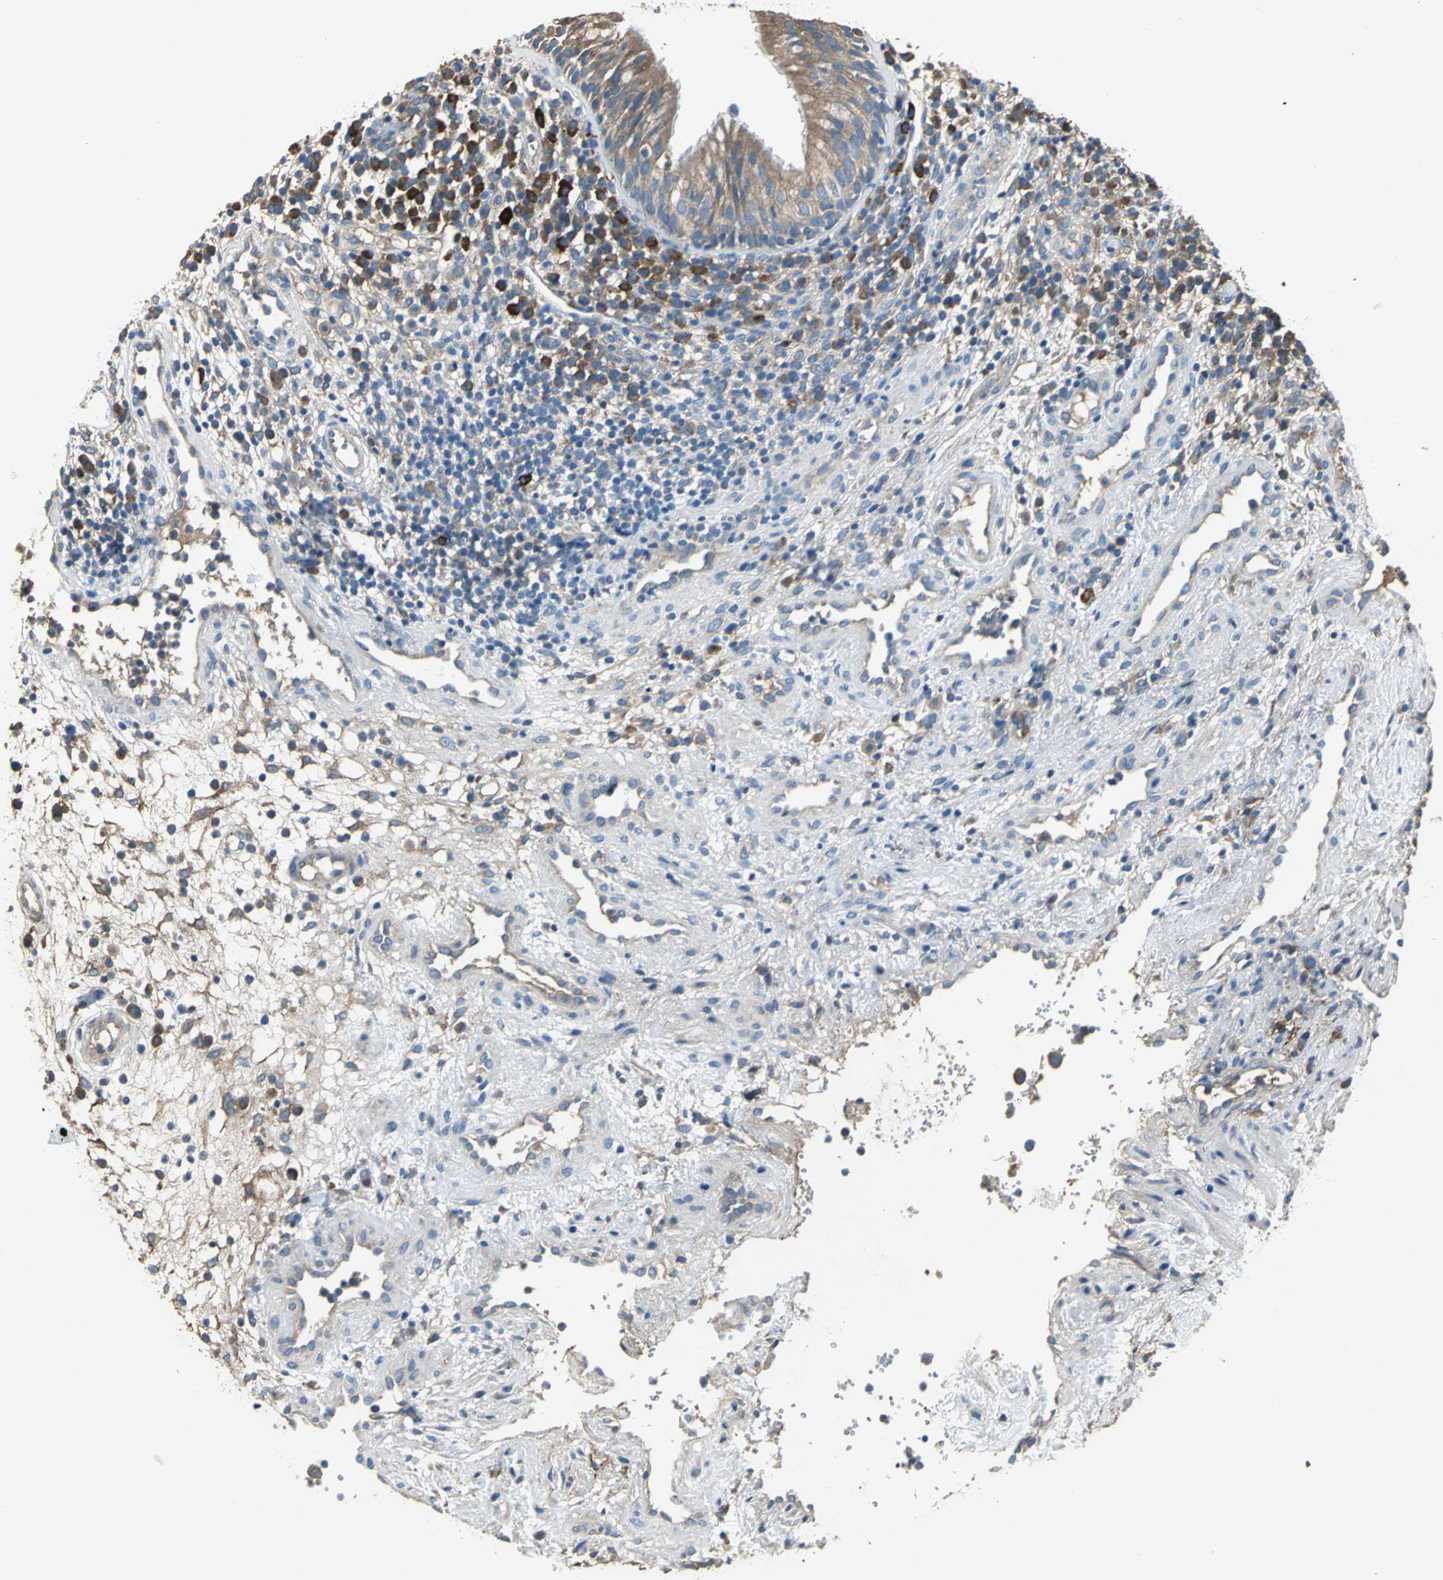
{"staining": {"intensity": "moderate", "quantity": ">75%", "location": "cytoplasmic/membranous"}, "tissue": "nasopharynx", "cell_type": "Respiratory epithelial cells", "image_type": "normal", "snomed": [{"axis": "morphology", "description": "Normal tissue, NOS"}, {"axis": "morphology", "description": "Inflammation, NOS"}, {"axis": "morphology", "description": "Malignant melanoma, Metastatic site"}, {"axis": "topography", "description": "Nasopharynx"}], "caption": "Protein analysis of normal nasopharynx reveals moderate cytoplasmic/membranous expression in approximately >75% of respiratory epithelial cells. (IHC, brightfield microscopy, high magnification).", "gene": "HEPH", "patient": {"sex": "female", "age": 55}}